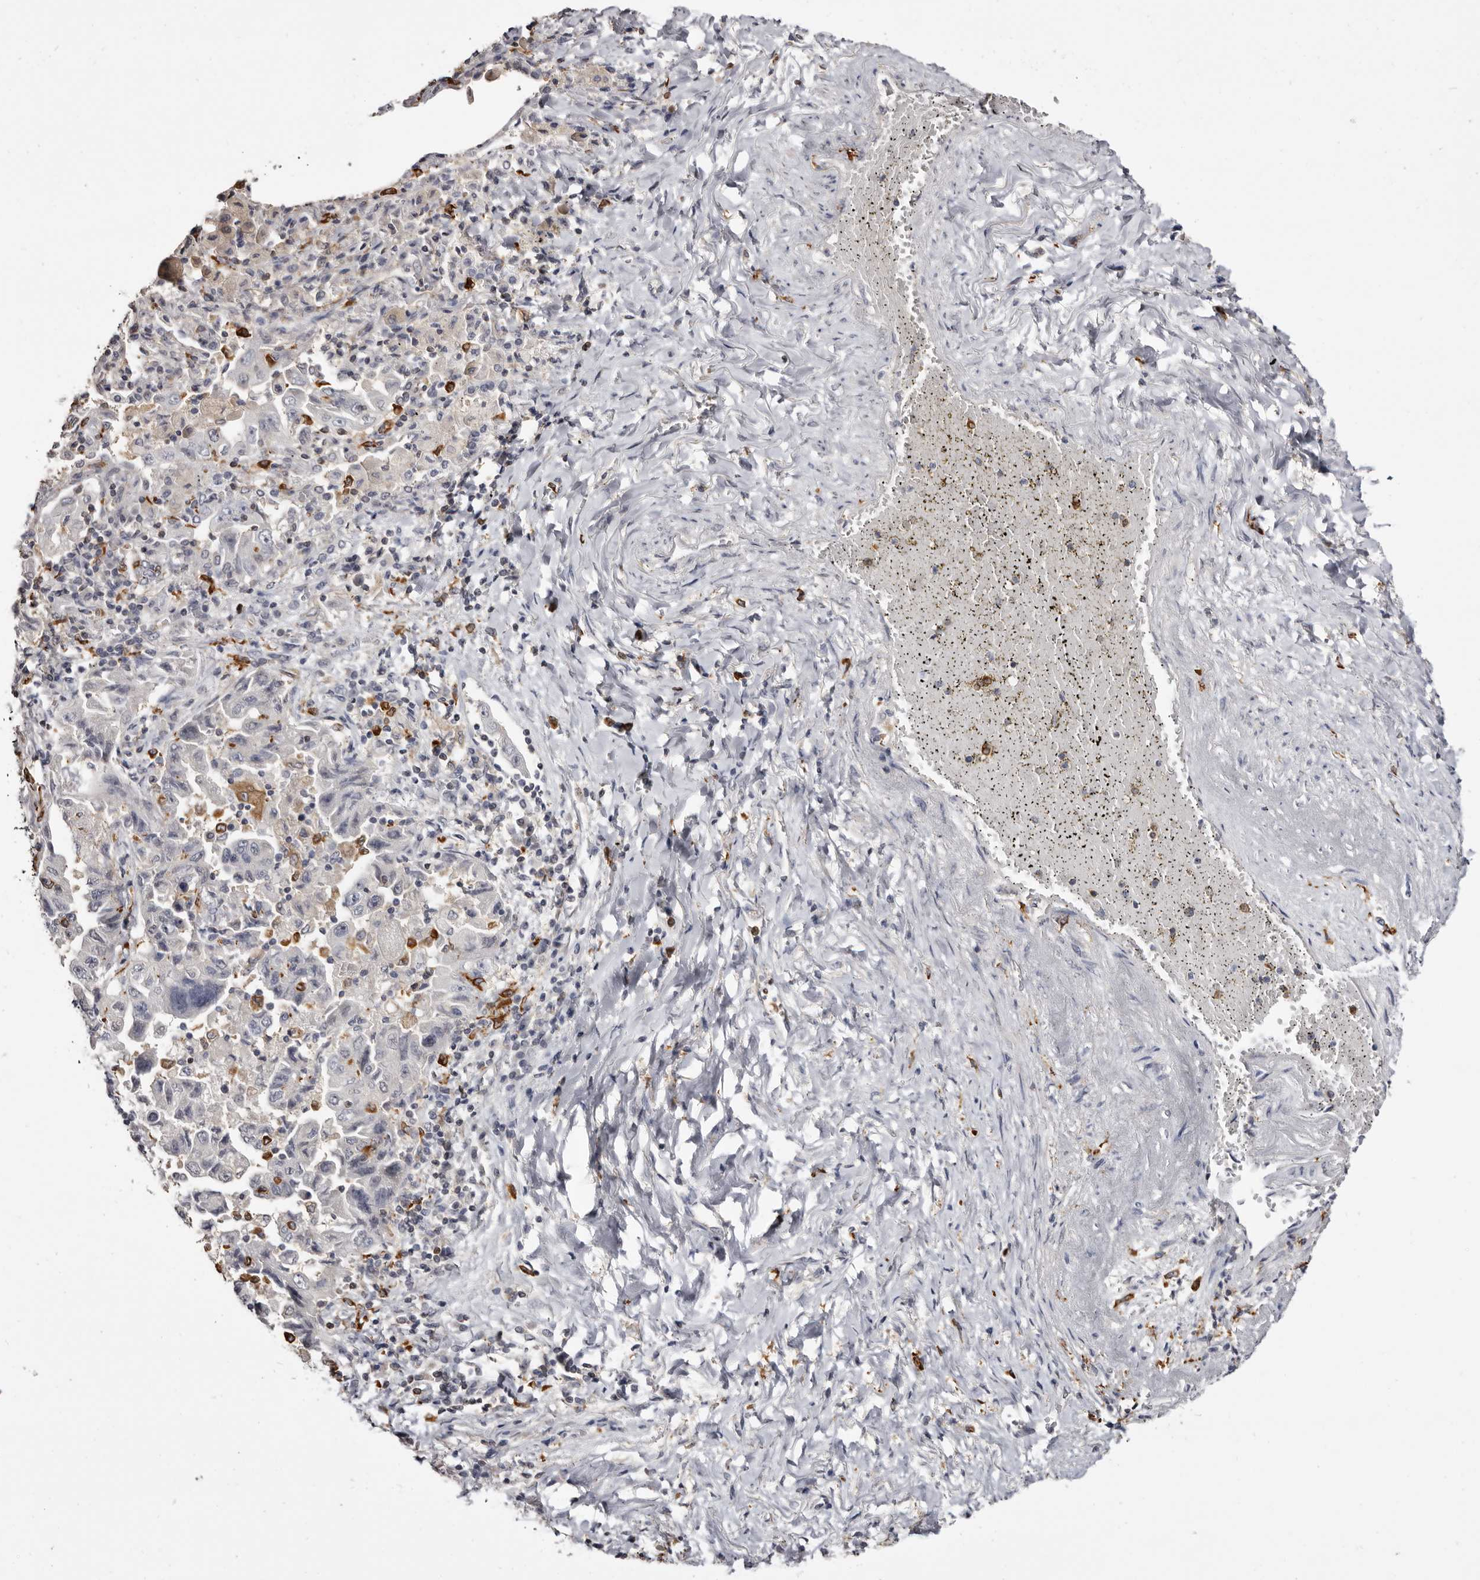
{"staining": {"intensity": "negative", "quantity": "none", "location": "none"}, "tissue": "lung cancer", "cell_type": "Tumor cells", "image_type": "cancer", "snomed": [{"axis": "morphology", "description": "Adenocarcinoma, NOS"}, {"axis": "topography", "description": "Lung"}], "caption": "Image shows no significant protein staining in tumor cells of adenocarcinoma (lung).", "gene": "TNNI1", "patient": {"sex": "female", "age": 51}}